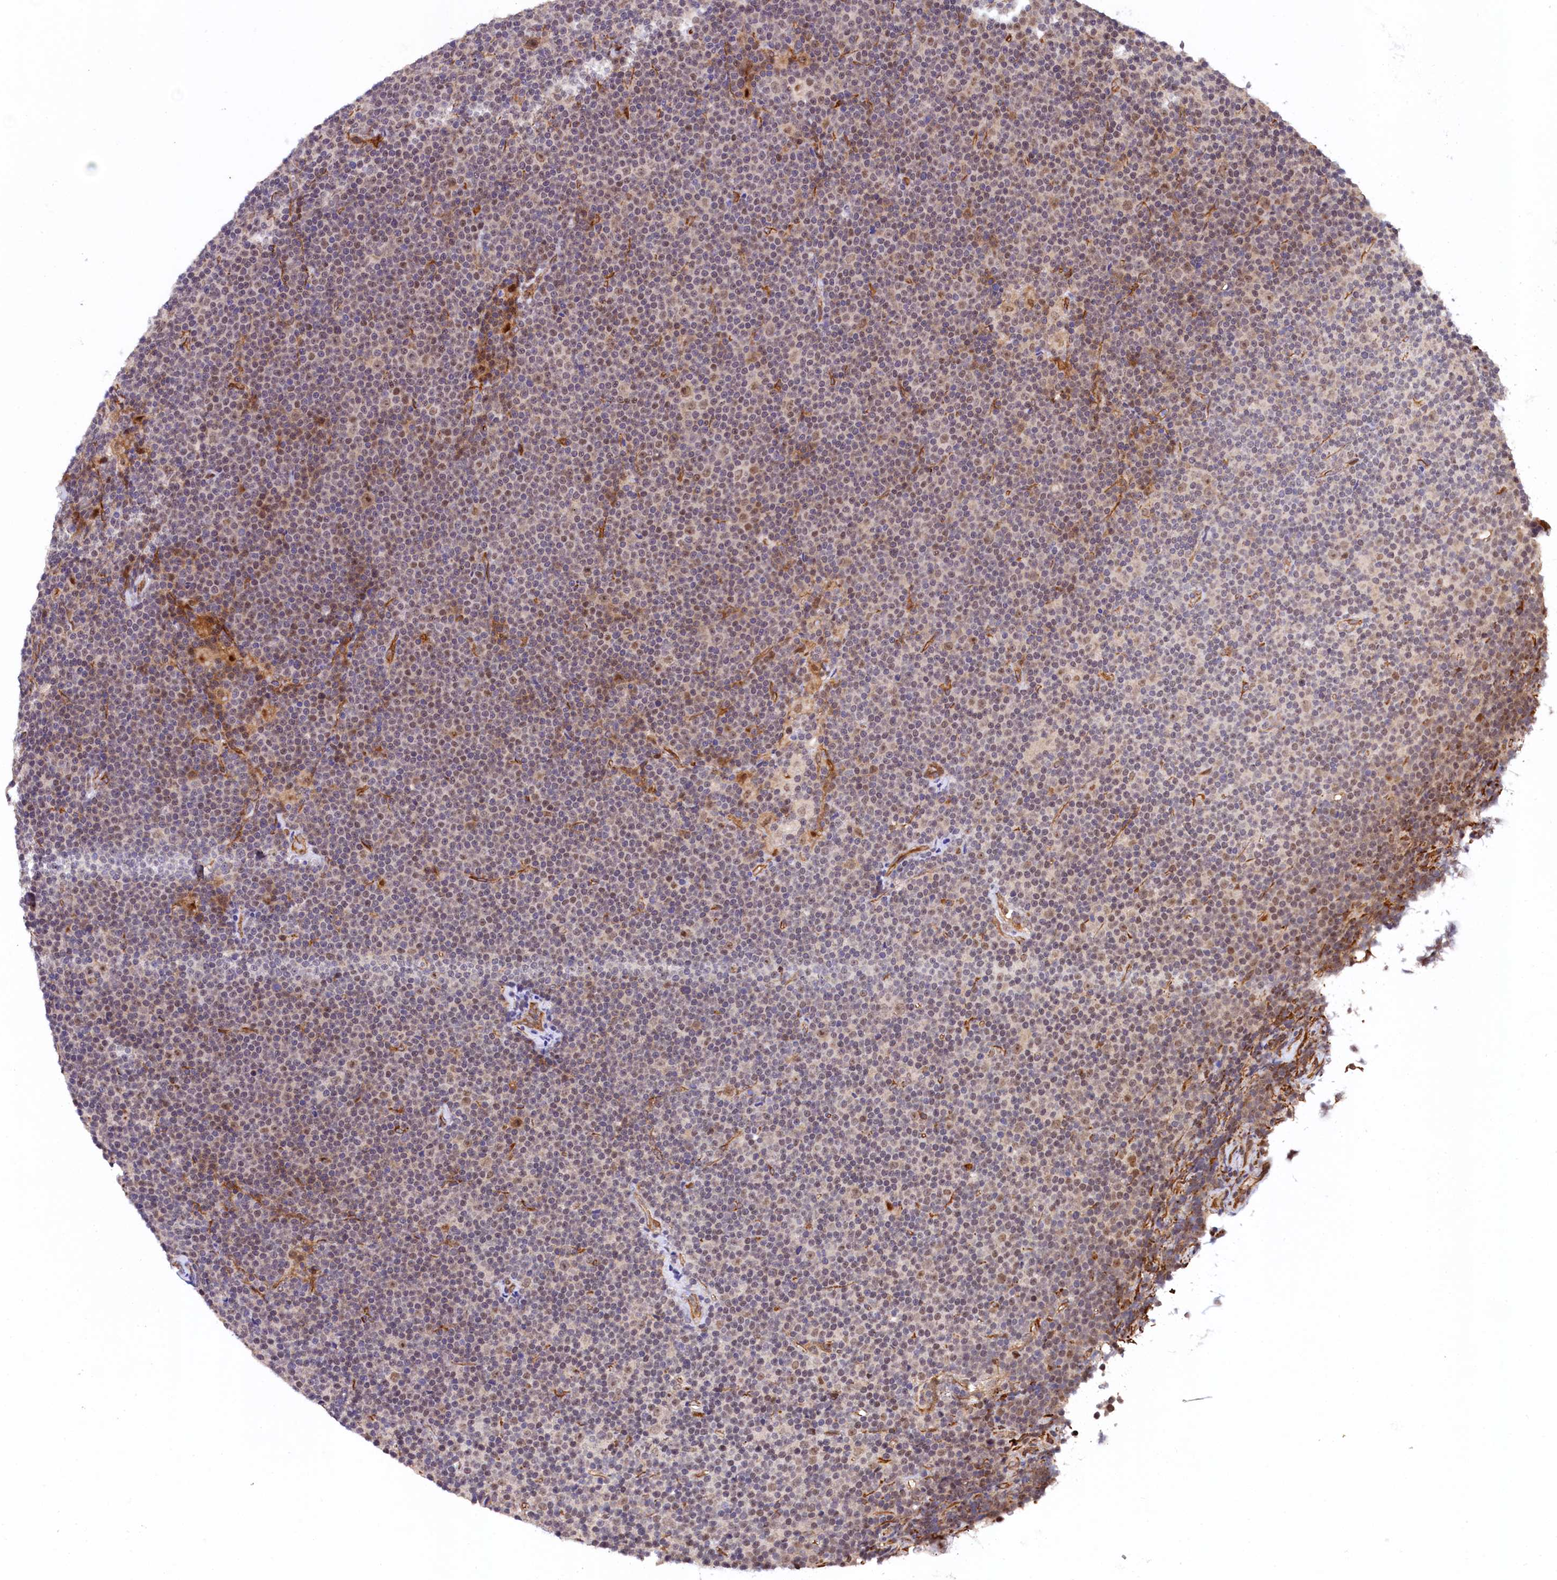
{"staining": {"intensity": "weak", "quantity": "25%-75%", "location": "nuclear"}, "tissue": "lymphoma", "cell_type": "Tumor cells", "image_type": "cancer", "snomed": [{"axis": "morphology", "description": "Malignant lymphoma, non-Hodgkin's type, Low grade"}, {"axis": "topography", "description": "Lymph node"}], "caption": "An image of lymphoma stained for a protein reveals weak nuclear brown staining in tumor cells.", "gene": "ARL14EP", "patient": {"sex": "female", "age": 67}}